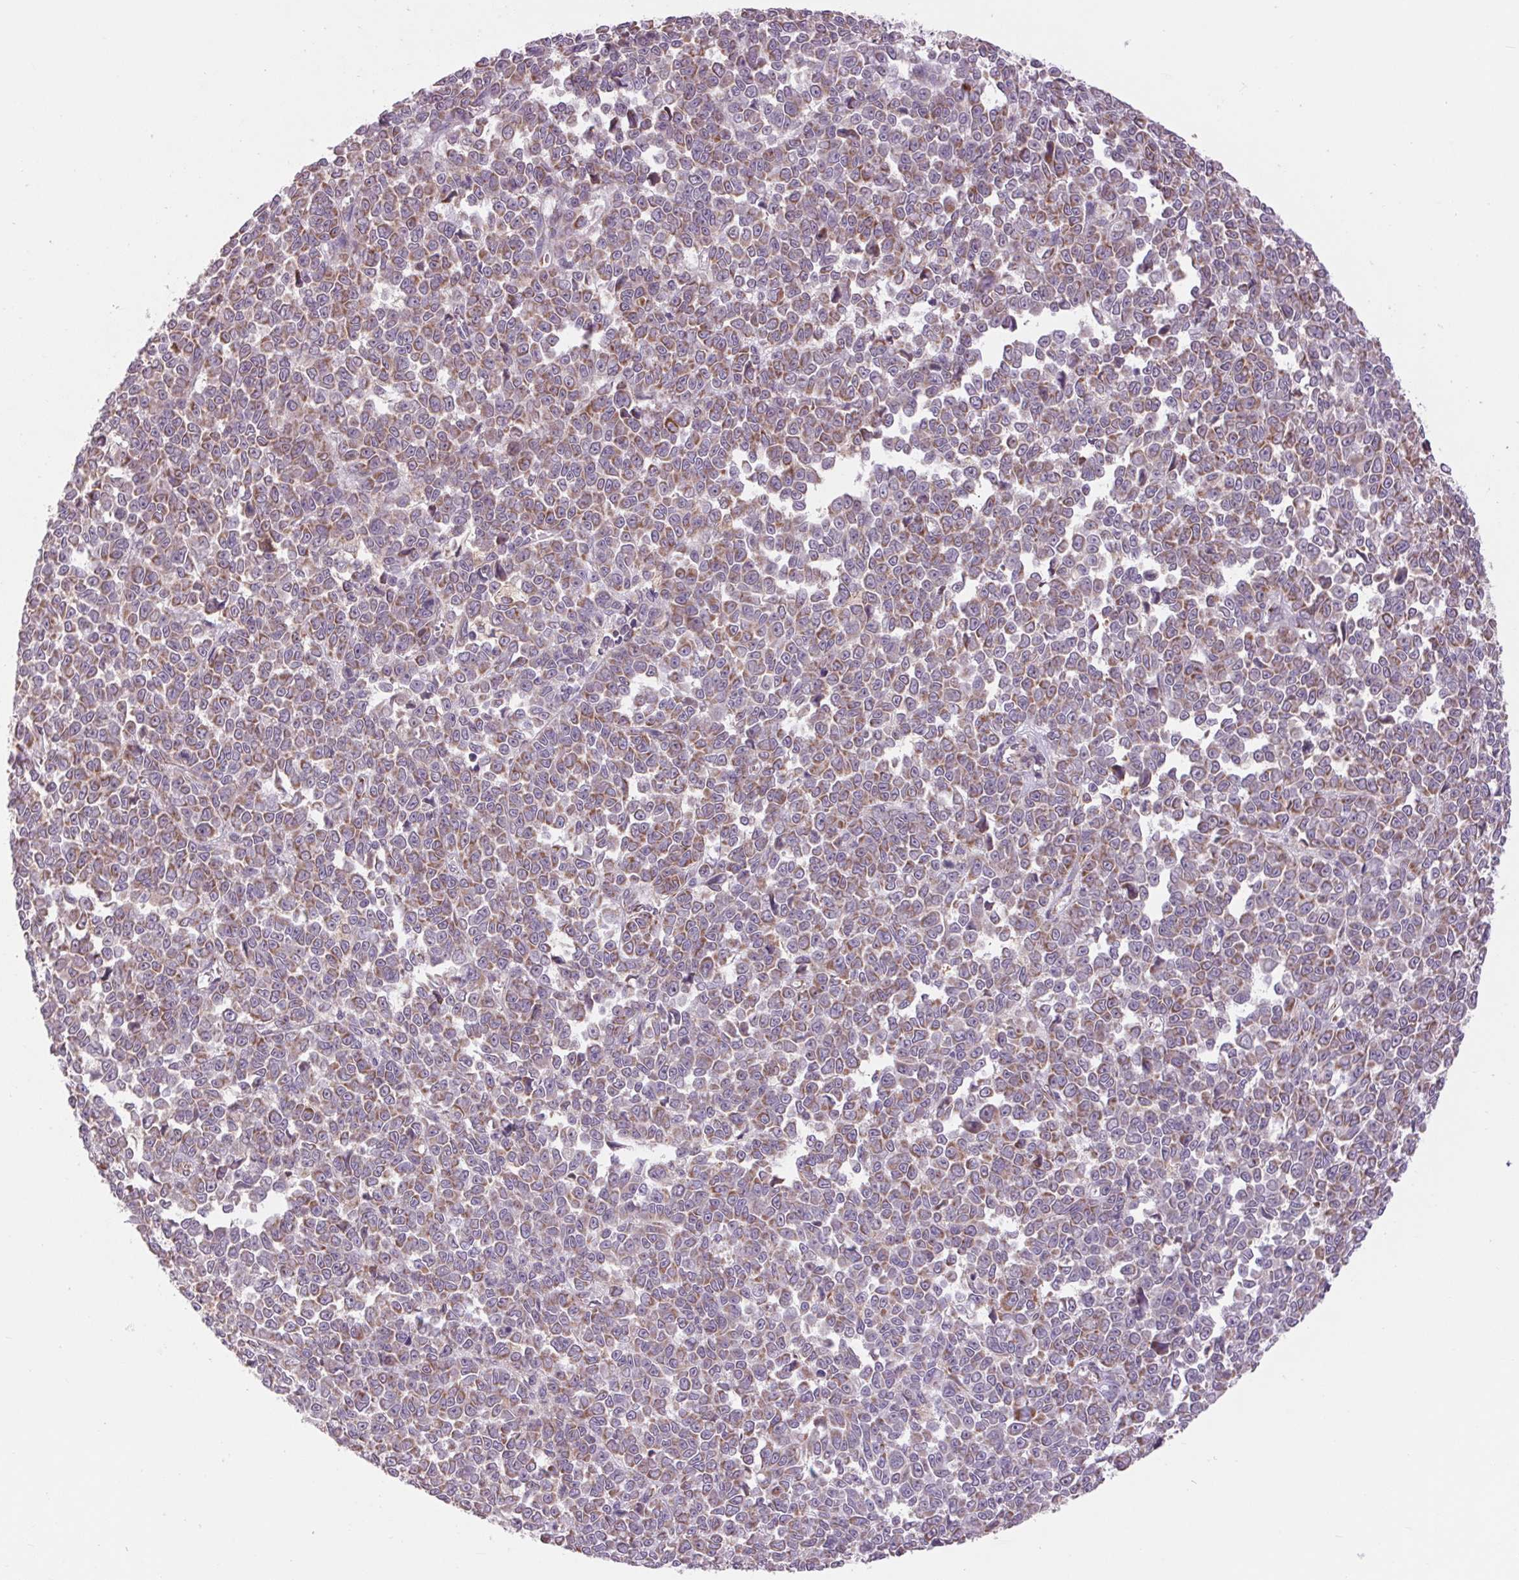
{"staining": {"intensity": "moderate", "quantity": "25%-75%", "location": "cytoplasmic/membranous"}, "tissue": "melanoma", "cell_type": "Tumor cells", "image_type": "cancer", "snomed": [{"axis": "morphology", "description": "Malignant melanoma, NOS"}, {"axis": "topography", "description": "Skin"}], "caption": "Brown immunohistochemical staining in human melanoma demonstrates moderate cytoplasmic/membranous staining in approximately 25%-75% of tumor cells.", "gene": "COX6A1", "patient": {"sex": "female", "age": 95}}